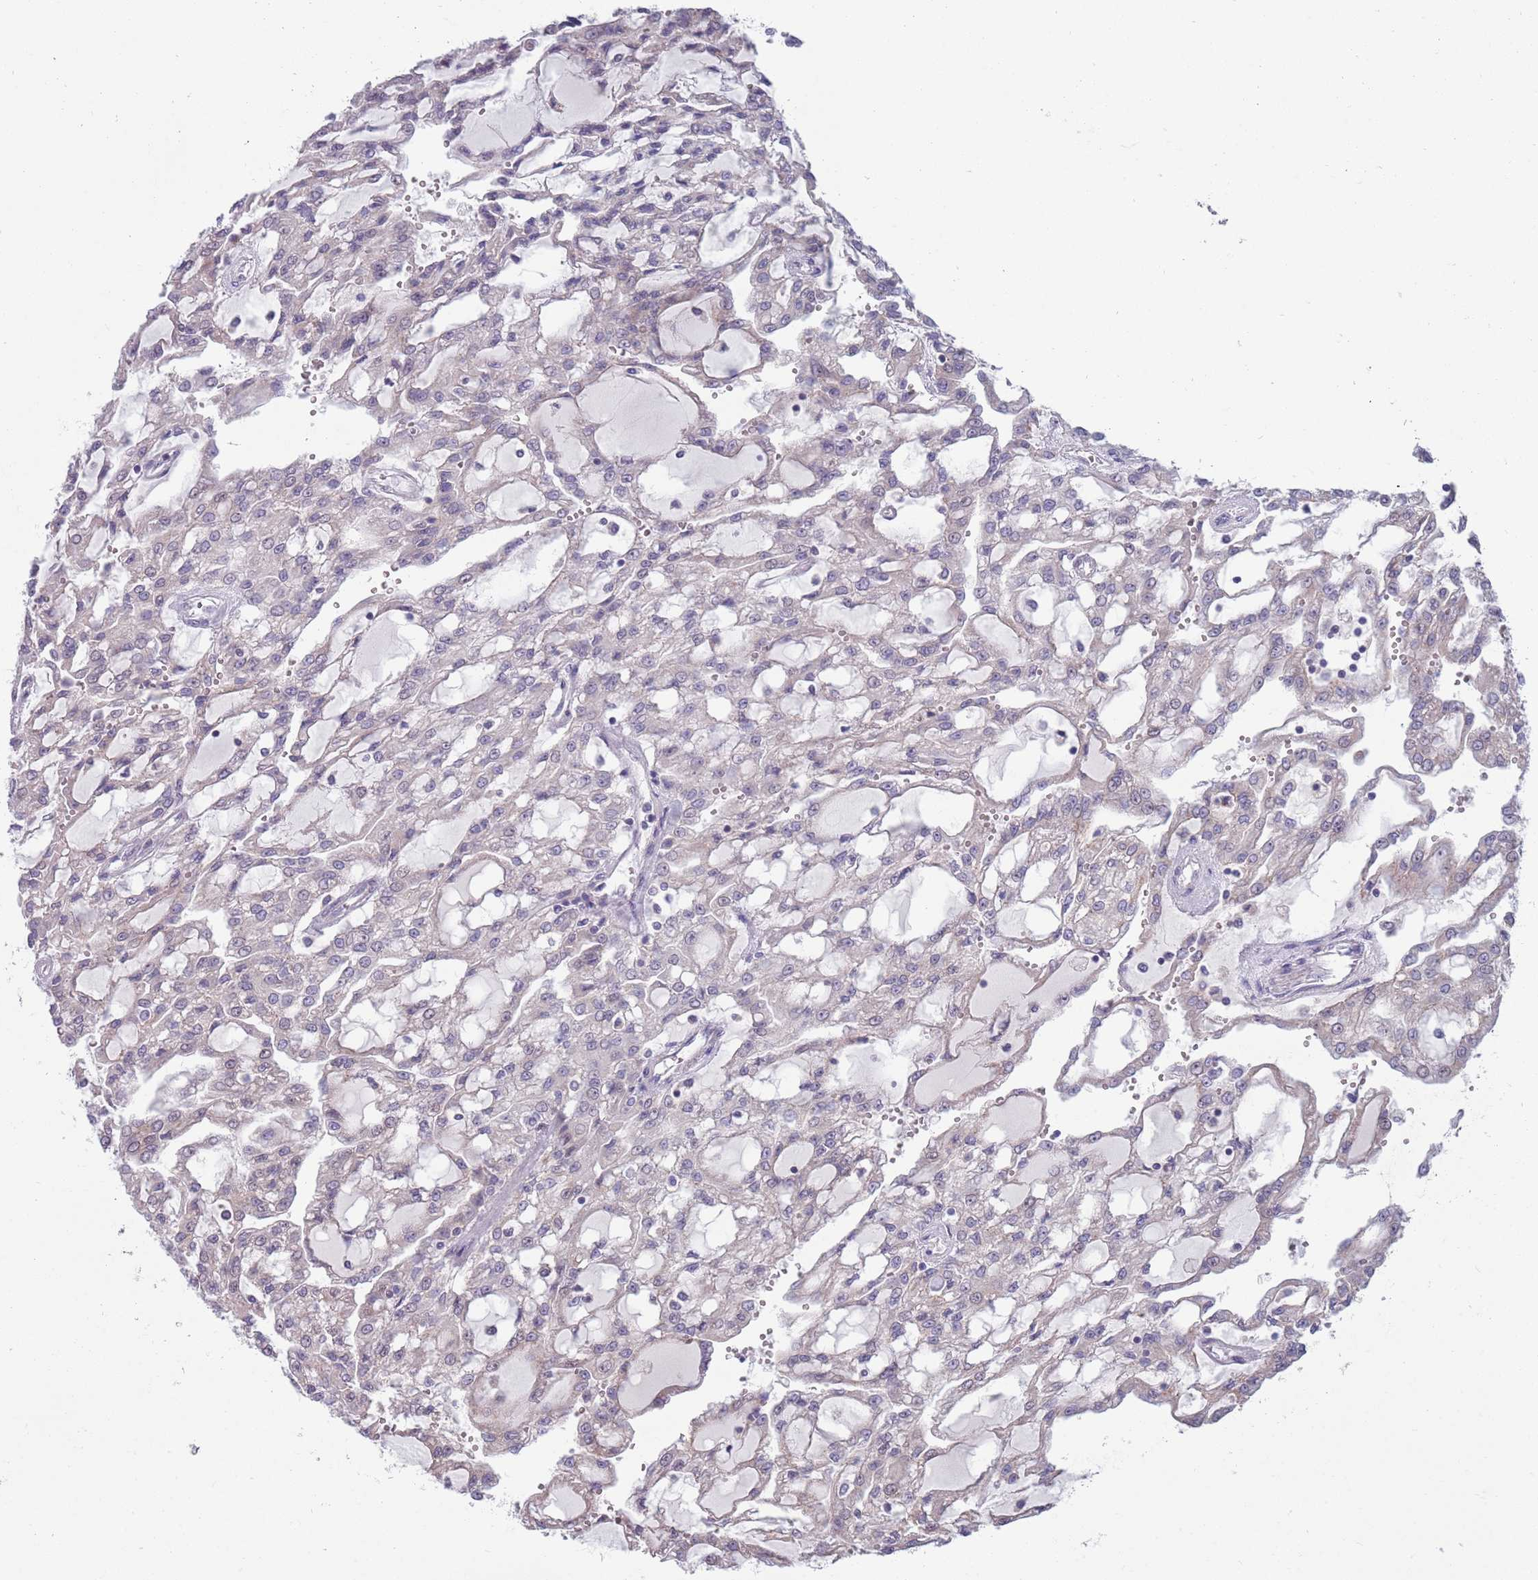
{"staining": {"intensity": "negative", "quantity": "none", "location": "none"}, "tissue": "renal cancer", "cell_type": "Tumor cells", "image_type": "cancer", "snomed": [{"axis": "morphology", "description": "Adenocarcinoma, NOS"}, {"axis": "topography", "description": "Kidney"}], "caption": "IHC histopathology image of renal cancer (adenocarcinoma) stained for a protein (brown), which shows no positivity in tumor cells.", "gene": "CLNS1A", "patient": {"sex": "male", "age": 63}}